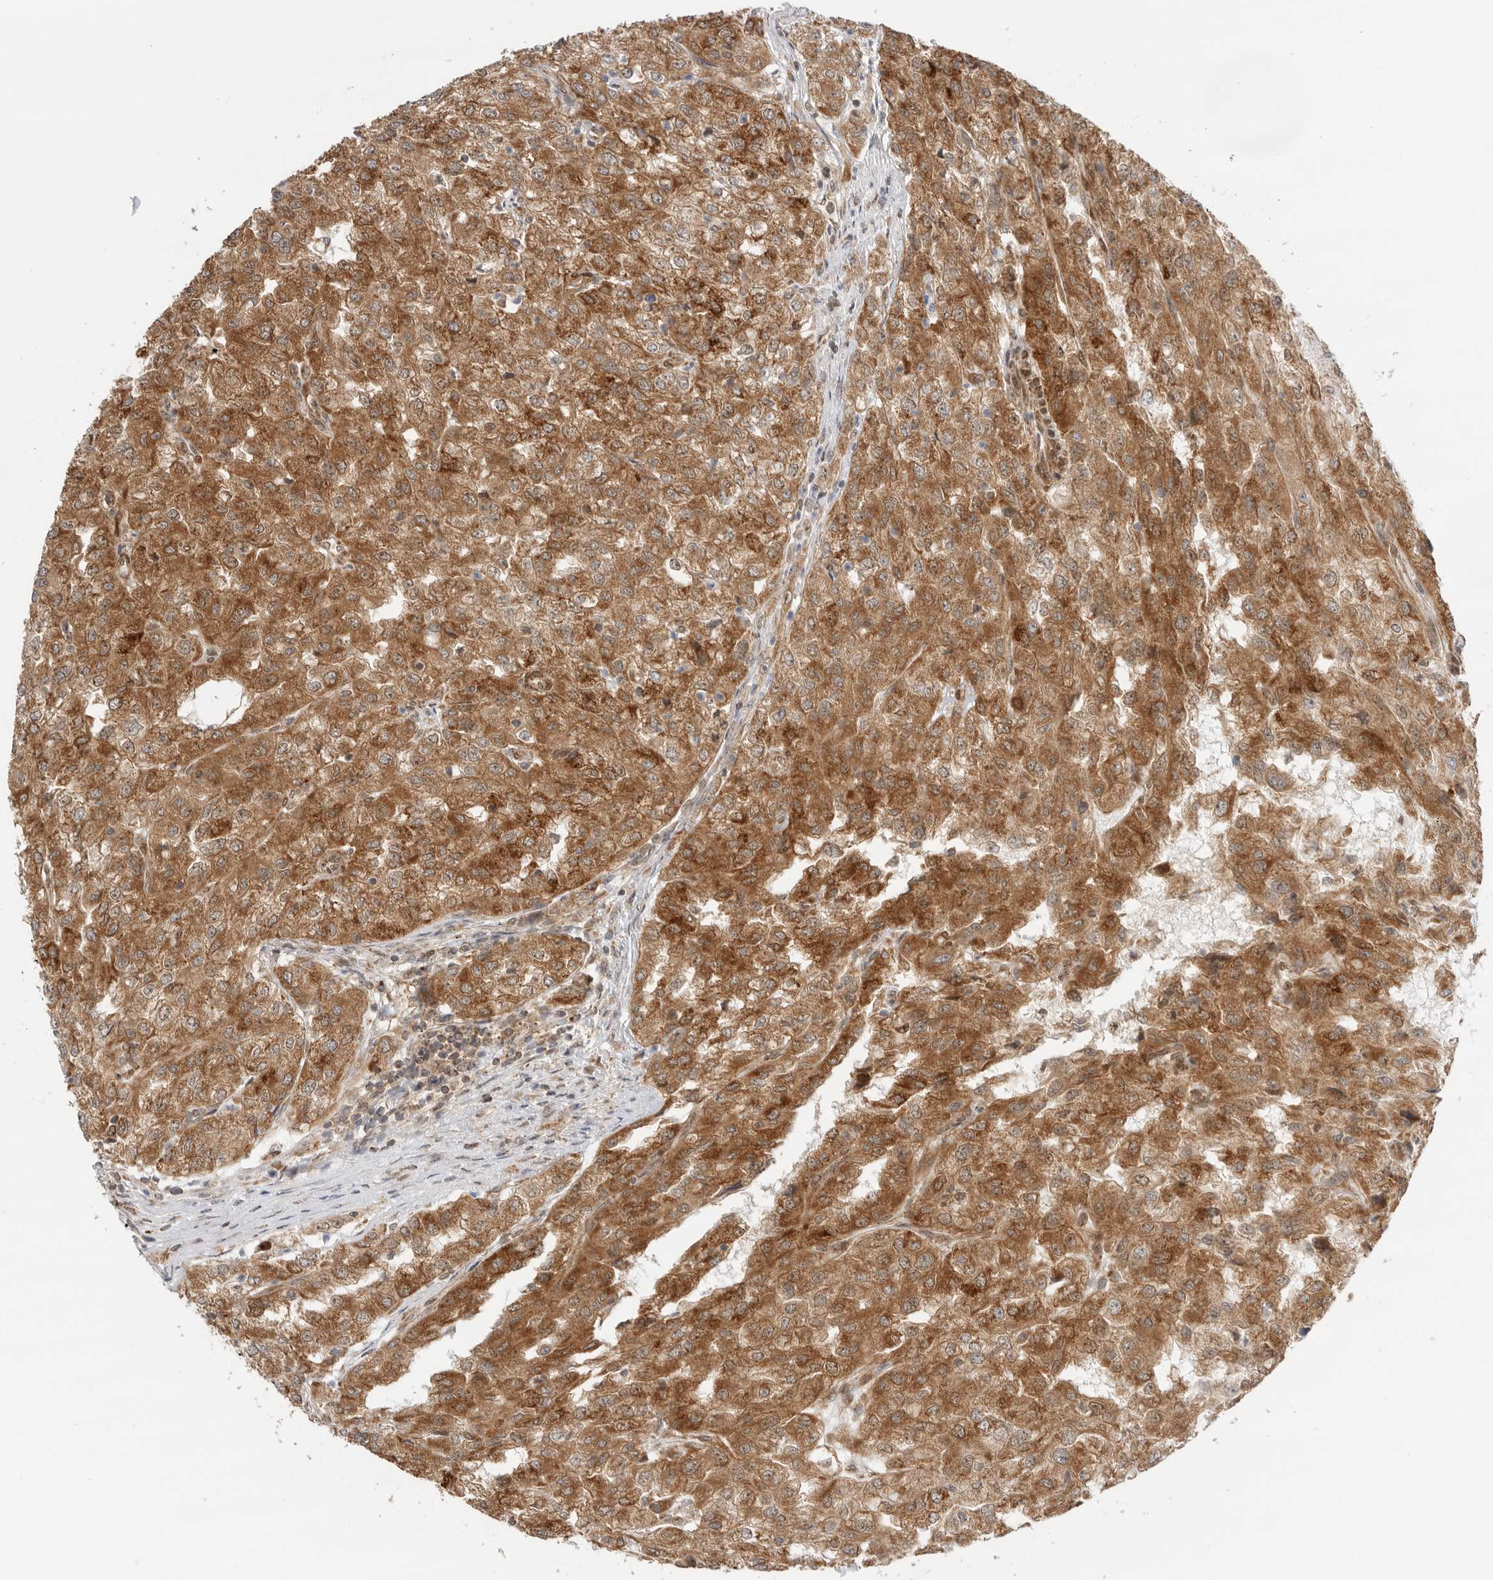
{"staining": {"intensity": "moderate", "quantity": ">75%", "location": "cytoplasmic/membranous"}, "tissue": "renal cancer", "cell_type": "Tumor cells", "image_type": "cancer", "snomed": [{"axis": "morphology", "description": "Adenocarcinoma, NOS"}, {"axis": "topography", "description": "Kidney"}], "caption": "High-magnification brightfield microscopy of renal cancer (adenocarcinoma) stained with DAB (3,3'-diaminobenzidine) (brown) and counterstained with hematoxylin (blue). tumor cells exhibit moderate cytoplasmic/membranous staining is present in approximately>75% of cells. (Stains: DAB (3,3'-diaminobenzidine) in brown, nuclei in blue, Microscopy: brightfield microscopy at high magnification).", "gene": "DCAF8", "patient": {"sex": "female", "age": 54}}